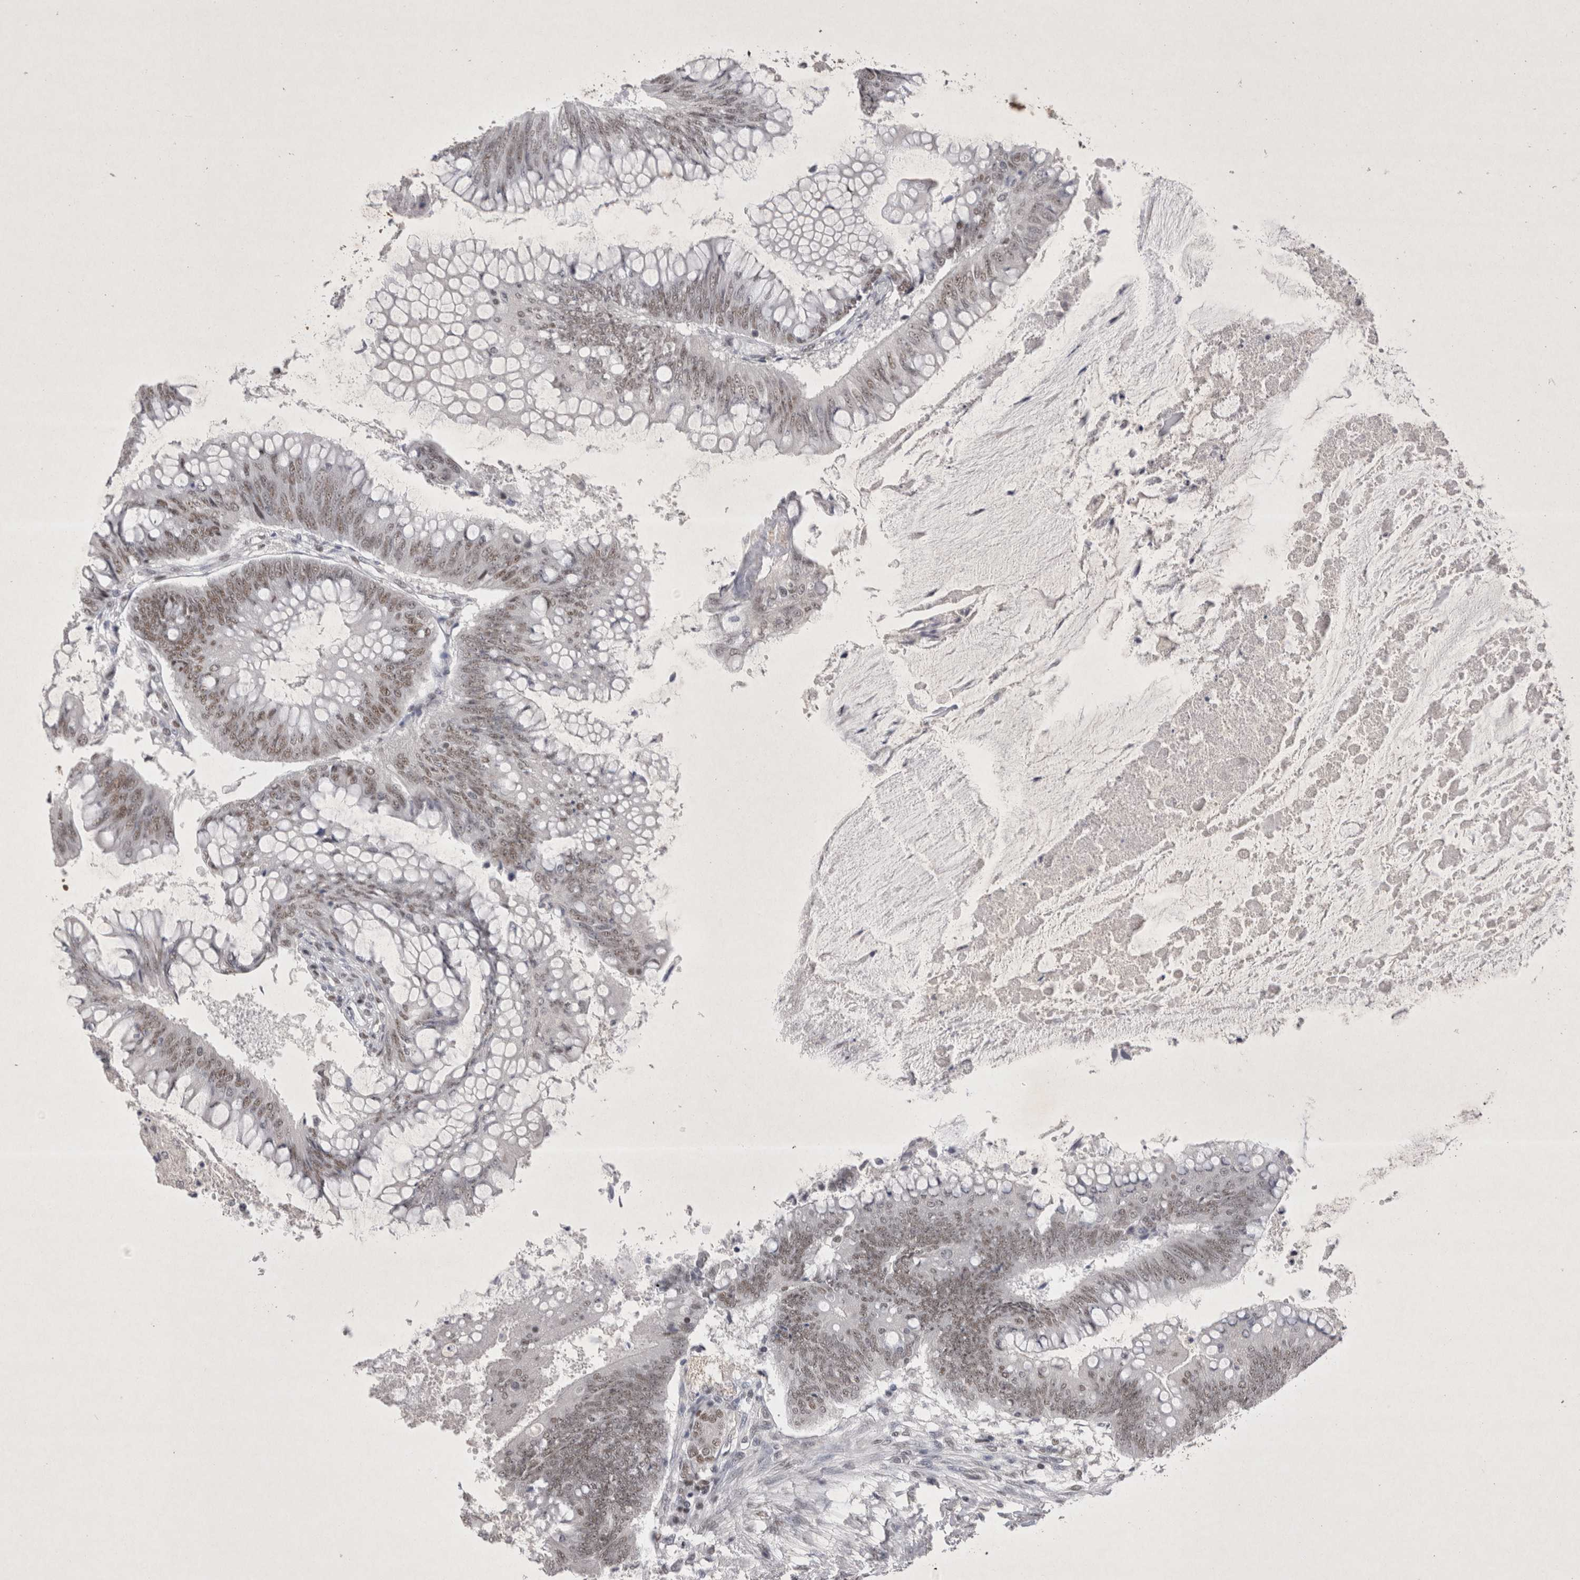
{"staining": {"intensity": "weak", "quantity": ">75%", "location": "nuclear"}, "tissue": "colorectal cancer", "cell_type": "Tumor cells", "image_type": "cancer", "snomed": [{"axis": "morphology", "description": "Adenoma, NOS"}, {"axis": "morphology", "description": "Adenocarcinoma, NOS"}, {"axis": "topography", "description": "Colon"}], "caption": "A photomicrograph of human colorectal cancer stained for a protein displays weak nuclear brown staining in tumor cells.", "gene": "RBM6", "patient": {"sex": "male", "age": 79}}